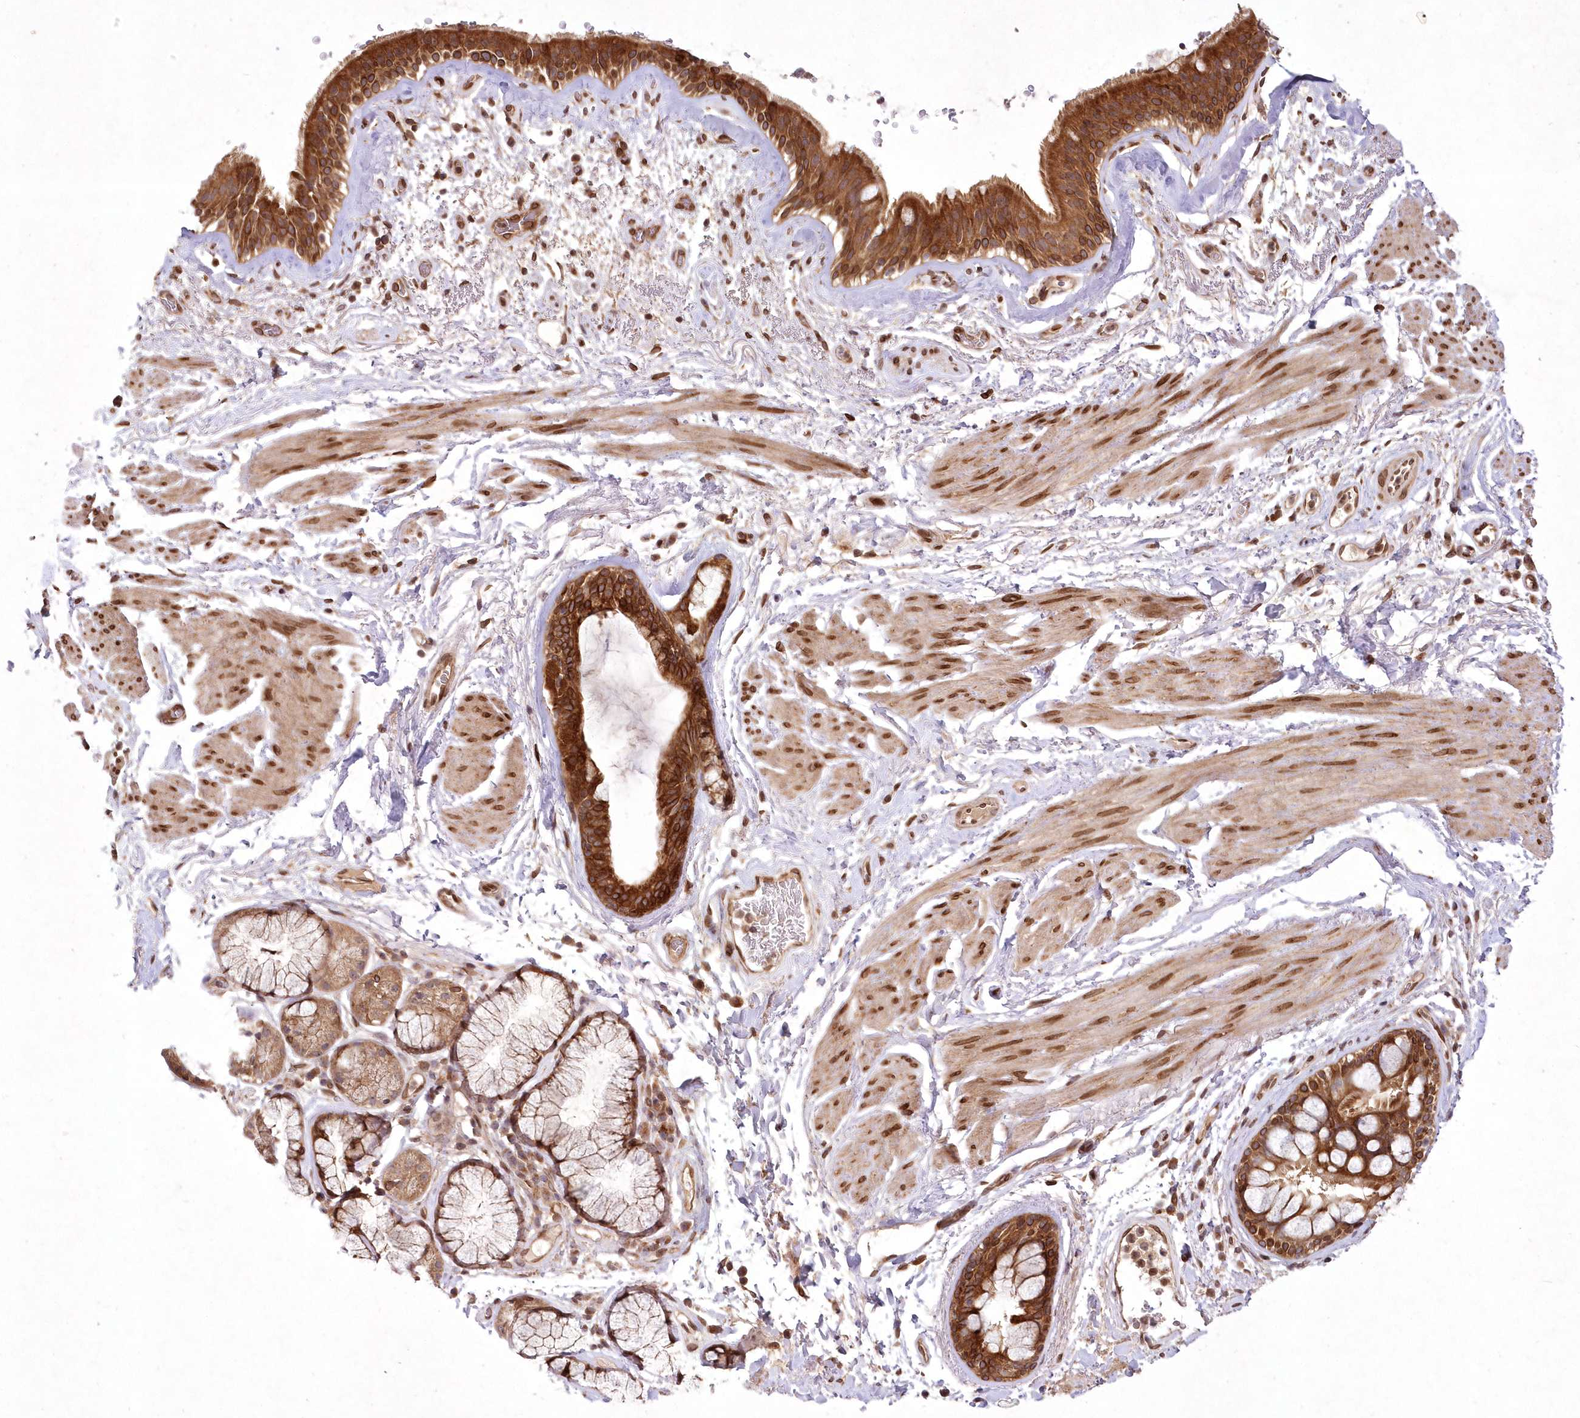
{"staining": {"intensity": "strong", "quantity": ">75%", "location": "cytoplasmic/membranous"}, "tissue": "bronchus", "cell_type": "Respiratory epithelial cells", "image_type": "normal", "snomed": [{"axis": "morphology", "description": "Normal tissue, NOS"}, {"axis": "topography", "description": "Cartilage tissue"}], "caption": "This image exhibits IHC staining of benign human bronchus, with high strong cytoplasmic/membranous positivity in approximately >75% of respiratory epithelial cells.", "gene": "DNAJC27", "patient": {"sex": "female", "age": 63}}